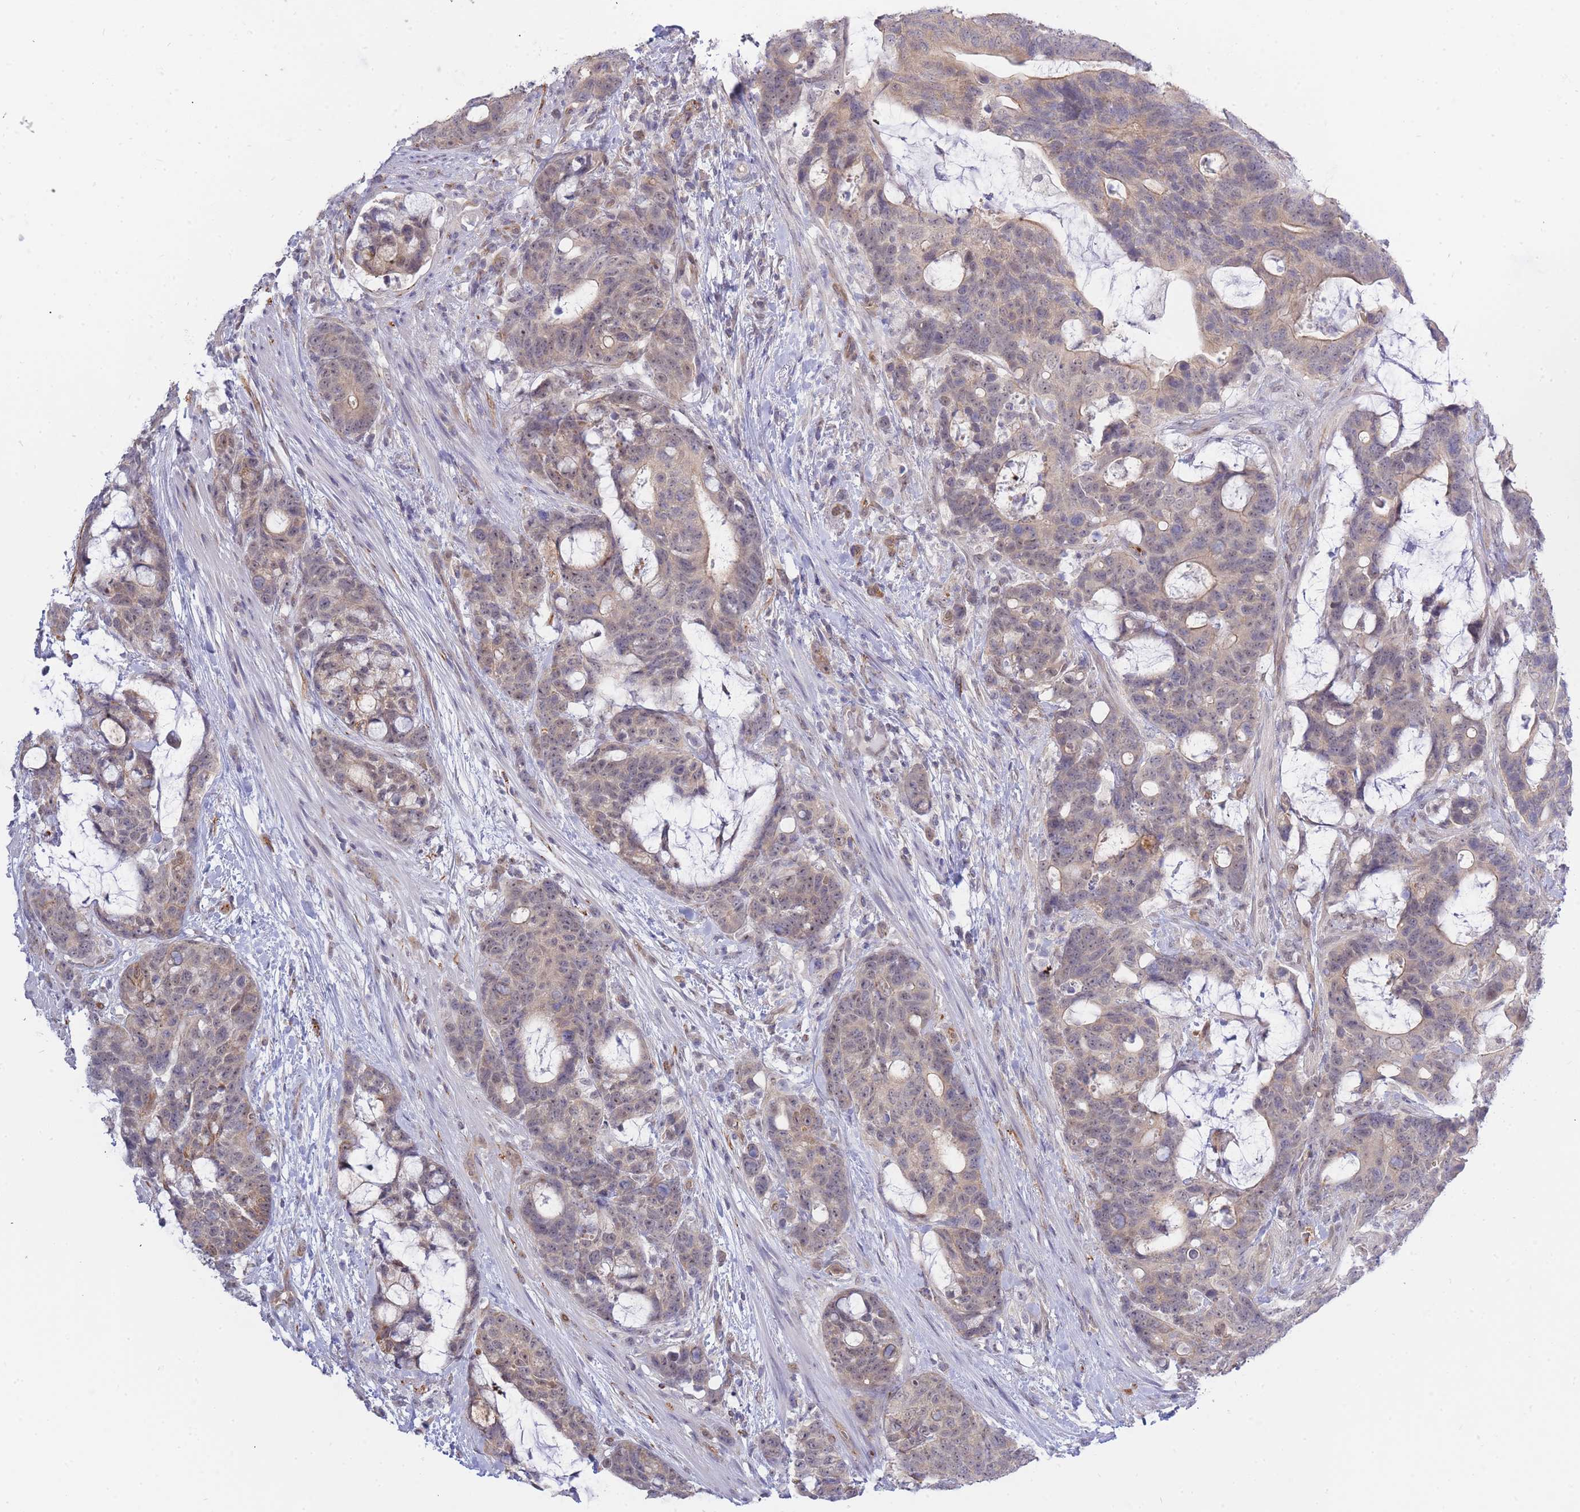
{"staining": {"intensity": "weak", "quantity": "<25%", "location": "cytoplasmic/membranous"}, "tissue": "colorectal cancer", "cell_type": "Tumor cells", "image_type": "cancer", "snomed": [{"axis": "morphology", "description": "Adenocarcinoma, NOS"}, {"axis": "topography", "description": "Colon"}], "caption": "There is no significant staining in tumor cells of adenocarcinoma (colorectal).", "gene": "C19orf25", "patient": {"sex": "female", "age": 82}}